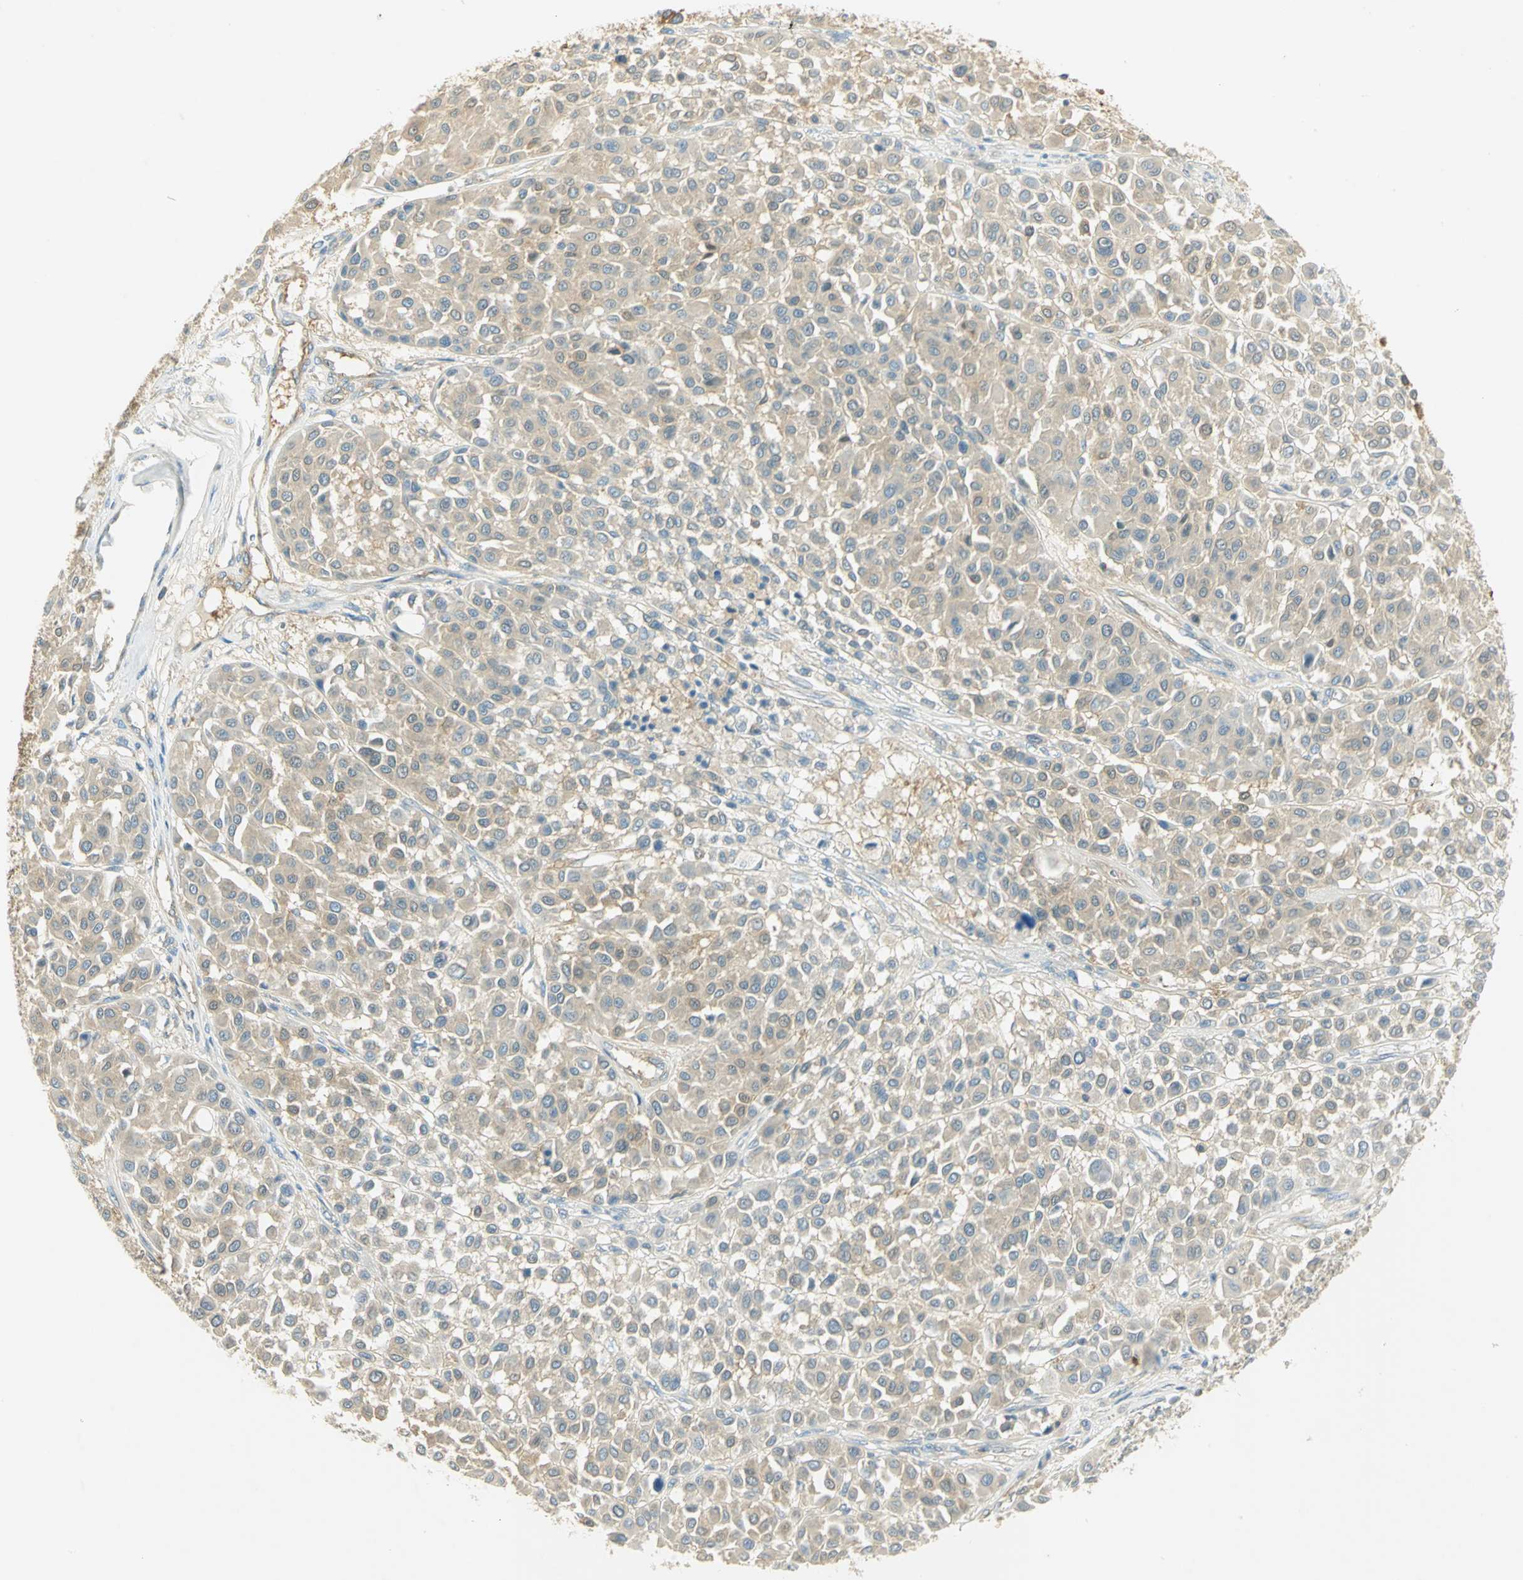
{"staining": {"intensity": "weak", "quantity": ">75%", "location": "cytoplasmic/membranous"}, "tissue": "melanoma", "cell_type": "Tumor cells", "image_type": "cancer", "snomed": [{"axis": "morphology", "description": "Malignant melanoma, Metastatic site"}, {"axis": "topography", "description": "Soft tissue"}], "caption": "There is low levels of weak cytoplasmic/membranous expression in tumor cells of melanoma, as demonstrated by immunohistochemical staining (brown color).", "gene": "TSC22D2", "patient": {"sex": "male", "age": 41}}